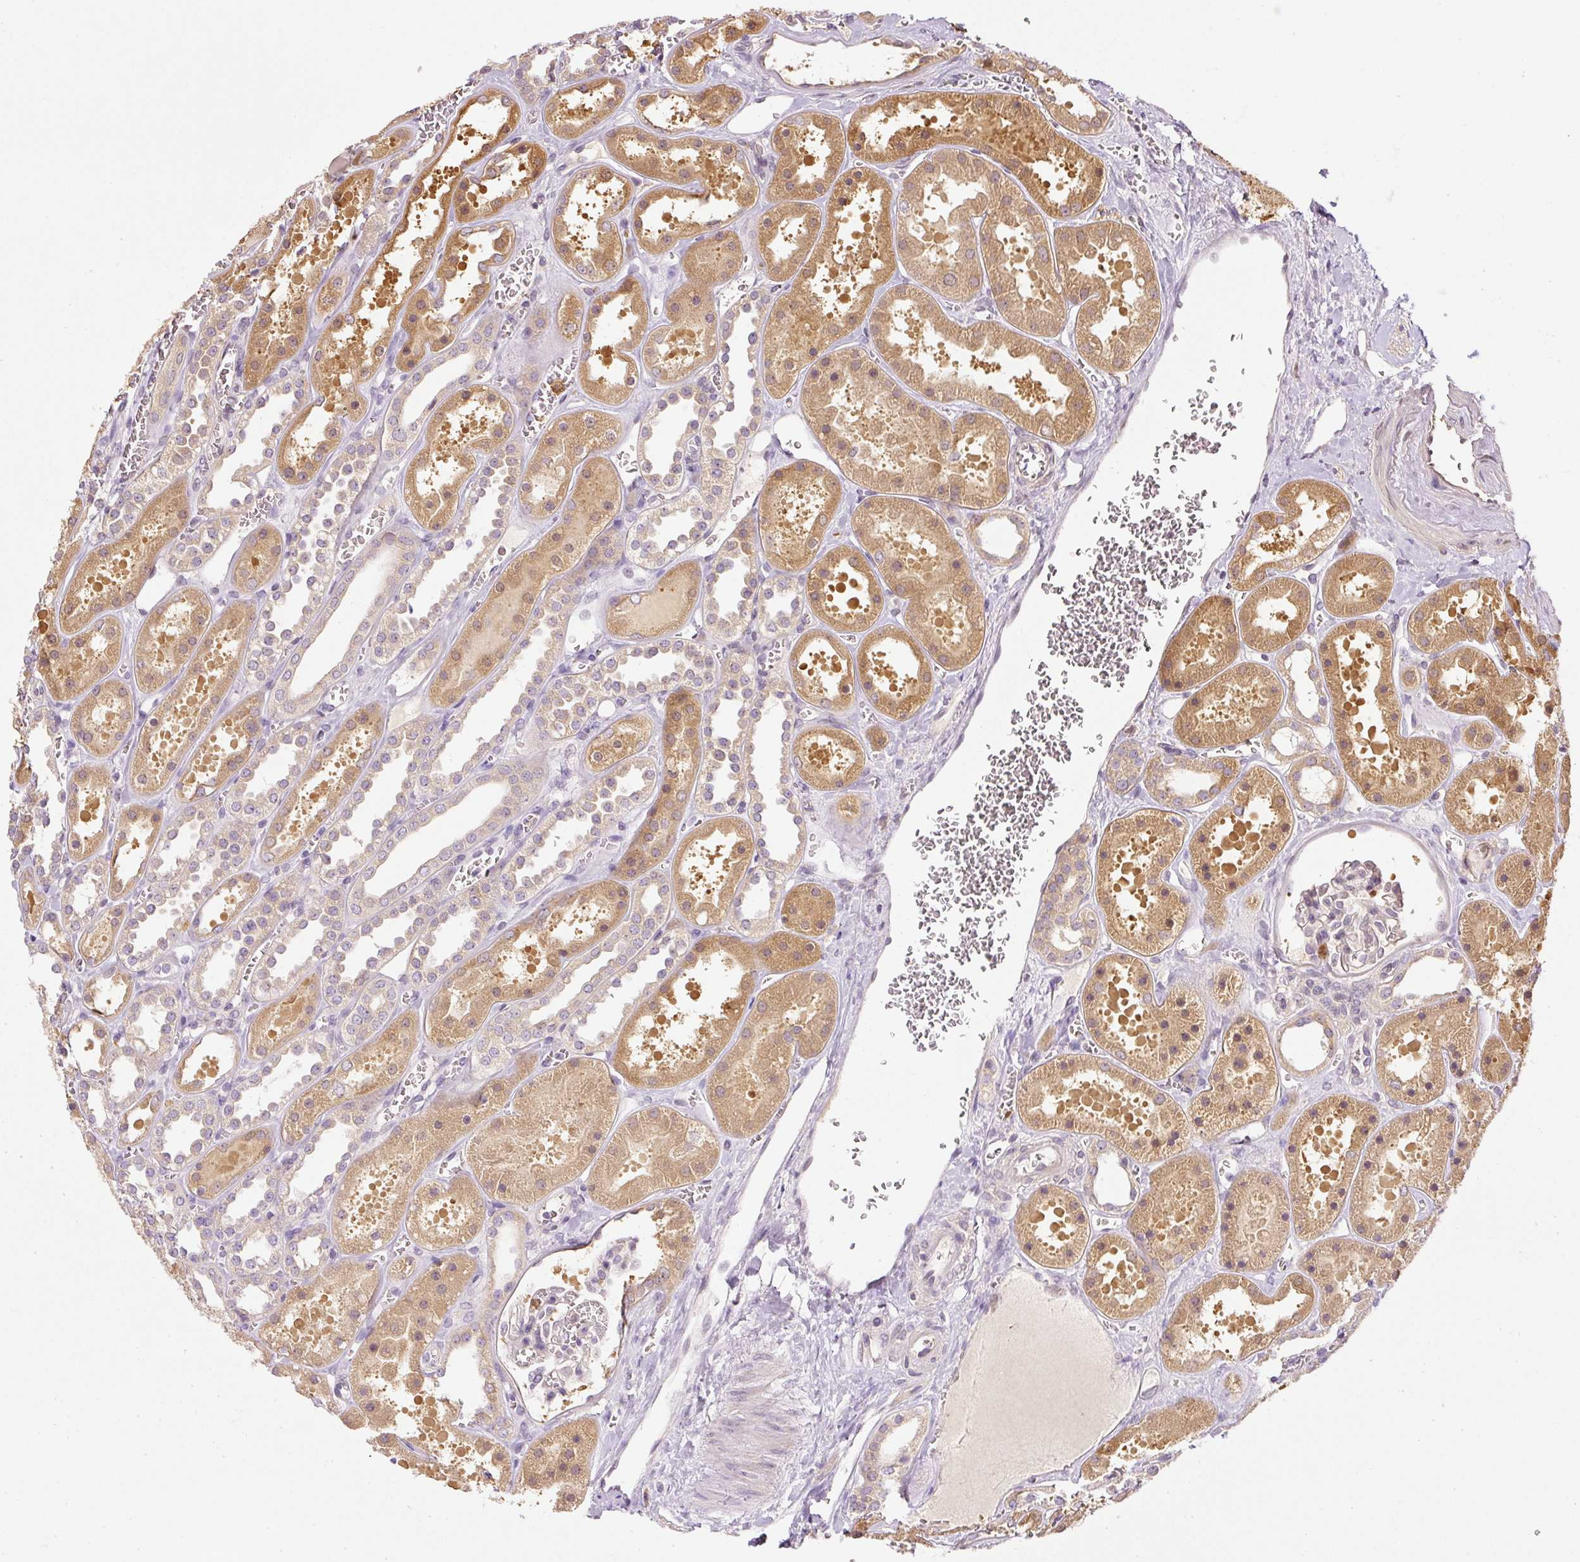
{"staining": {"intensity": "moderate", "quantity": ">75%", "location": "cytoplasmic/membranous"}, "tissue": "kidney", "cell_type": "Cells in glomeruli", "image_type": "normal", "snomed": [{"axis": "morphology", "description": "Normal tissue, NOS"}, {"axis": "topography", "description": "Kidney"}], "caption": "Moderate cytoplasmic/membranous protein positivity is present in about >75% of cells in glomeruli in kidney. The protein of interest is shown in brown color, while the nuclei are stained blue.", "gene": "CTTNBP2", "patient": {"sex": "female", "age": 41}}